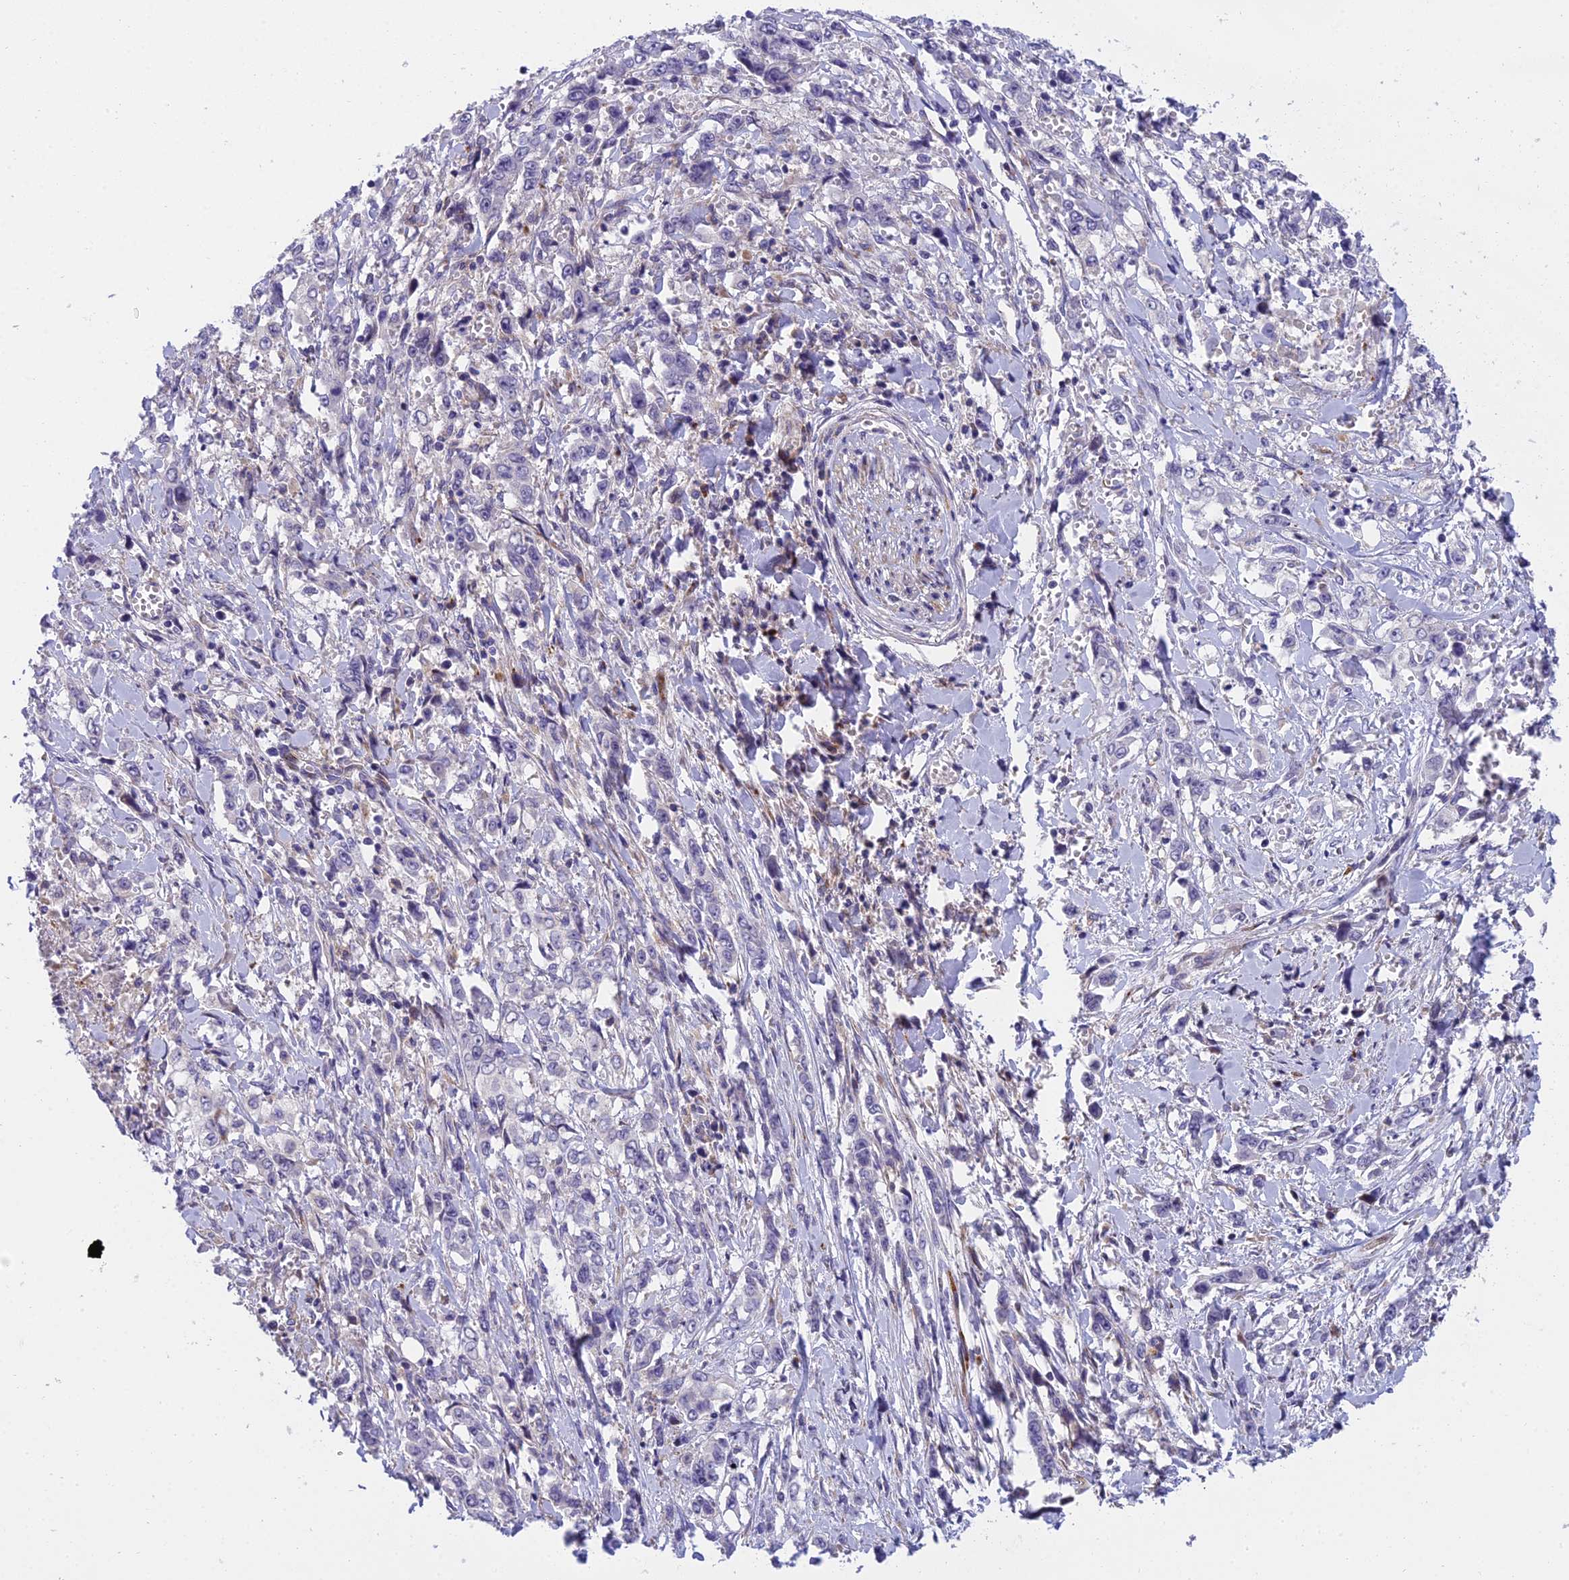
{"staining": {"intensity": "negative", "quantity": "none", "location": "none"}, "tissue": "stomach cancer", "cell_type": "Tumor cells", "image_type": "cancer", "snomed": [{"axis": "morphology", "description": "Adenocarcinoma, NOS"}, {"axis": "topography", "description": "Stomach, upper"}], "caption": "Stomach adenocarcinoma was stained to show a protein in brown. There is no significant staining in tumor cells.", "gene": "CLCN7", "patient": {"sex": "male", "age": 62}}